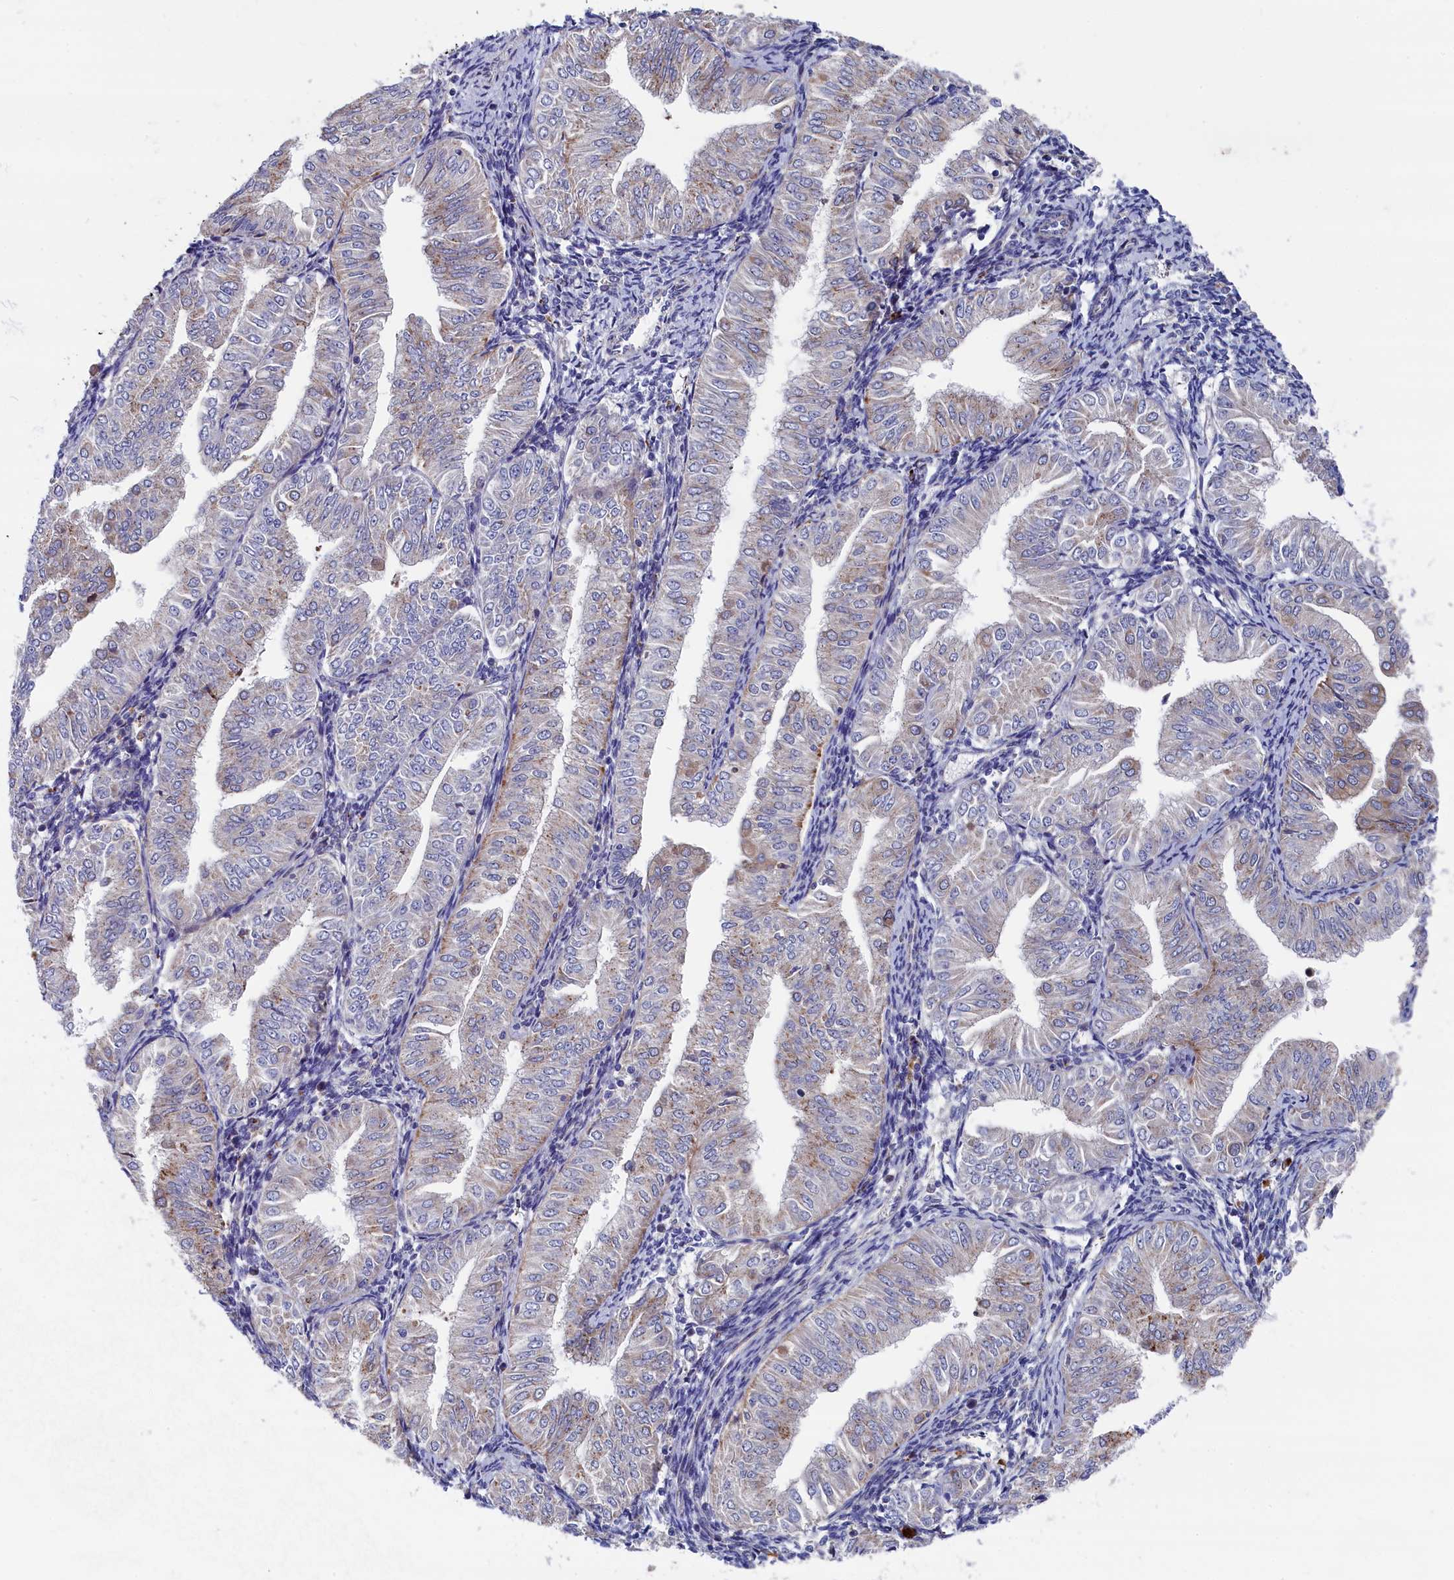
{"staining": {"intensity": "weak", "quantity": "<25%", "location": "cytoplasmic/membranous"}, "tissue": "endometrial cancer", "cell_type": "Tumor cells", "image_type": "cancer", "snomed": [{"axis": "morphology", "description": "Normal tissue, NOS"}, {"axis": "morphology", "description": "Adenocarcinoma, NOS"}, {"axis": "topography", "description": "Endometrium"}], "caption": "There is no significant expression in tumor cells of endometrial cancer. (DAB (3,3'-diaminobenzidine) immunohistochemistry visualized using brightfield microscopy, high magnification).", "gene": "NUDT7", "patient": {"sex": "female", "age": 53}}